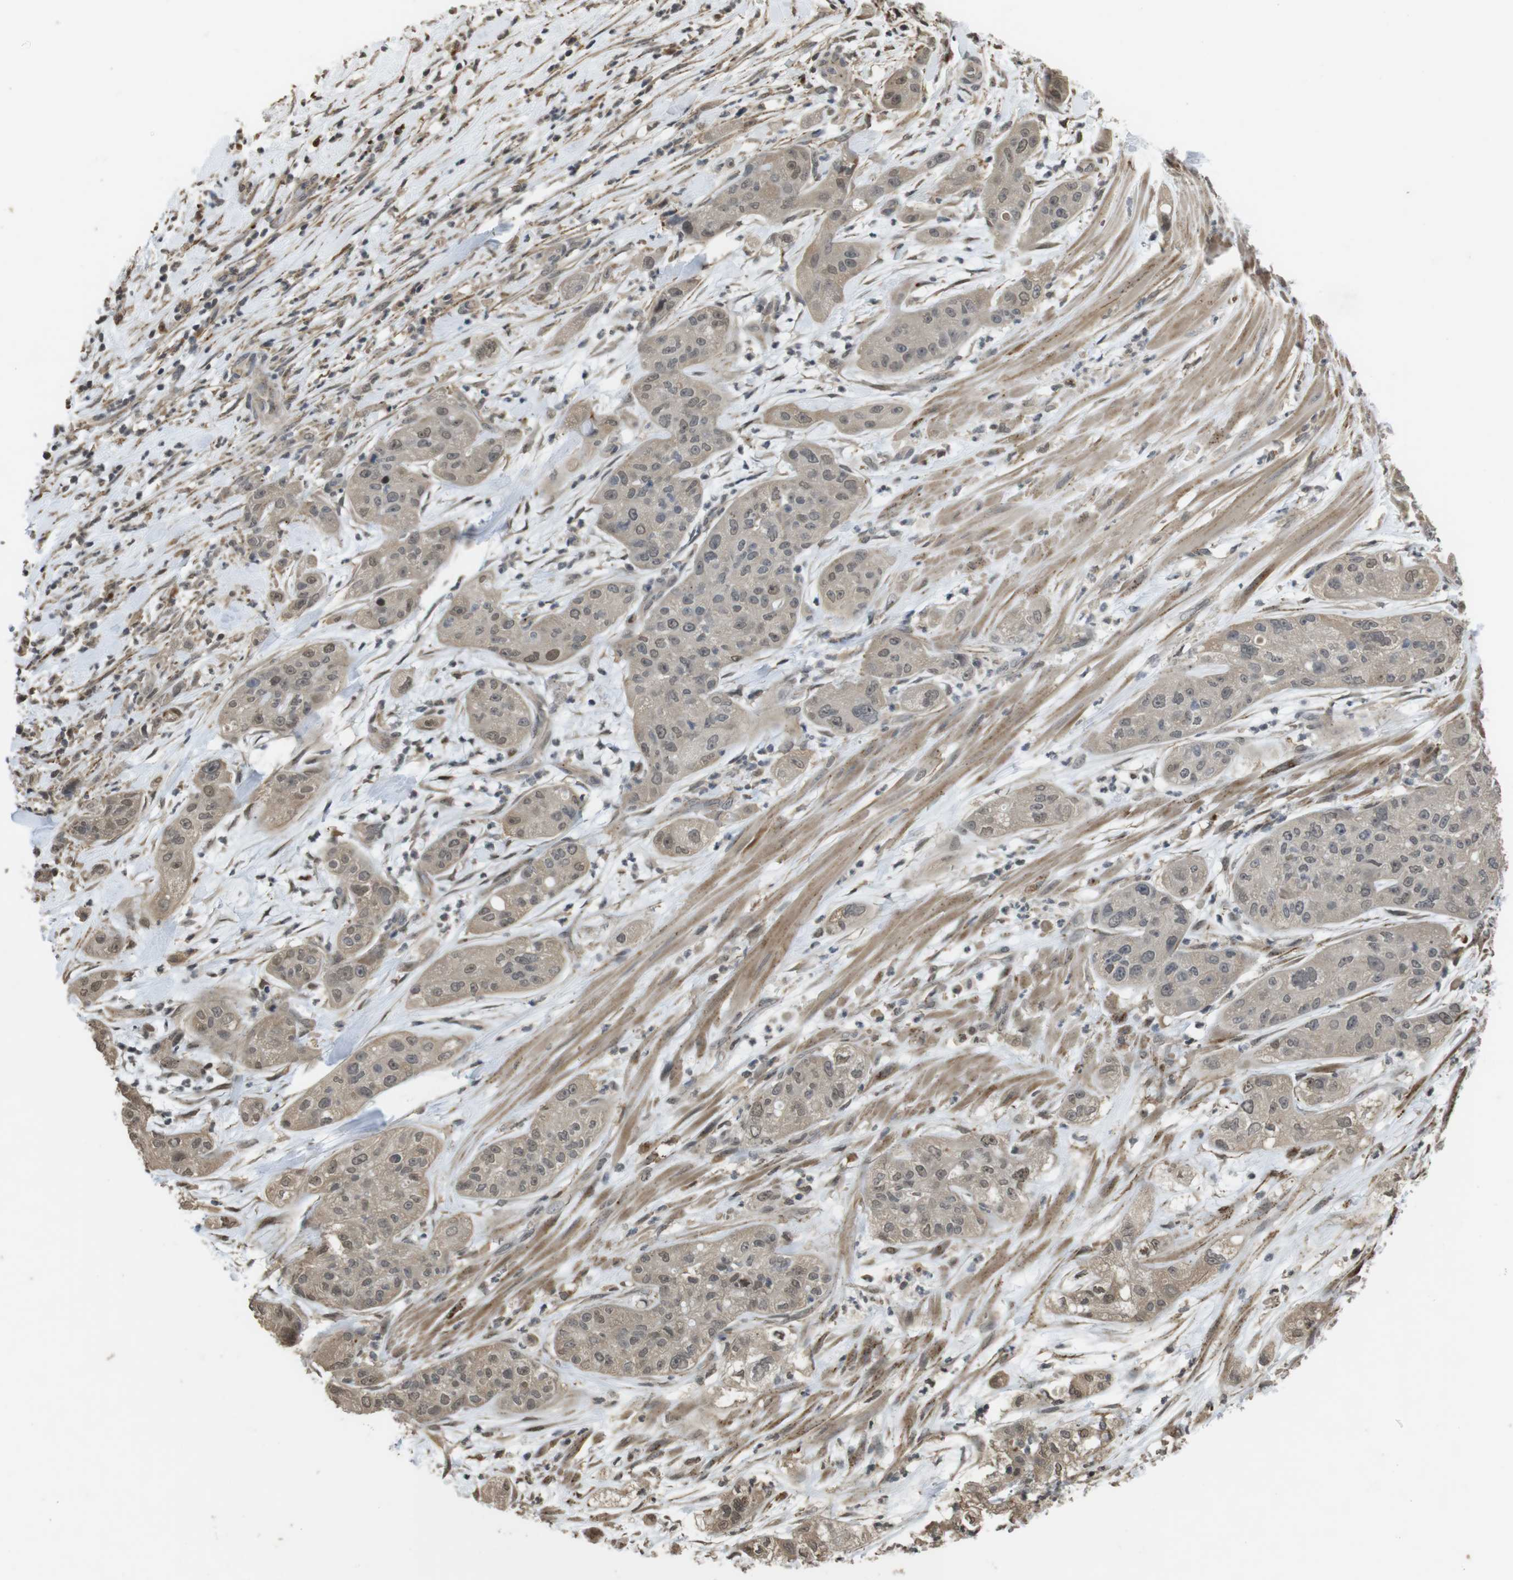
{"staining": {"intensity": "weak", "quantity": ">75%", "location": "cytoplasmic/membranous,nuclear"}, "tissue": "pancreatic cancer", "cell_type": "Tumor cells", "image_type": "cancer", "snomed": [{"axis": "morphology", "description": "Adenocarcinoma, NOS"}, {"axis": "topography", "description": "Pancreas"}], "caption": "Immunohistochemical staining of human adenocarcinoma (pancreatic) displays low levels of weak cytoplasmic/membranous and nuclear expression in about >75% of tumor cells.", "gene": "FZD10", "patient": {"sex": "female", "age": 78}}